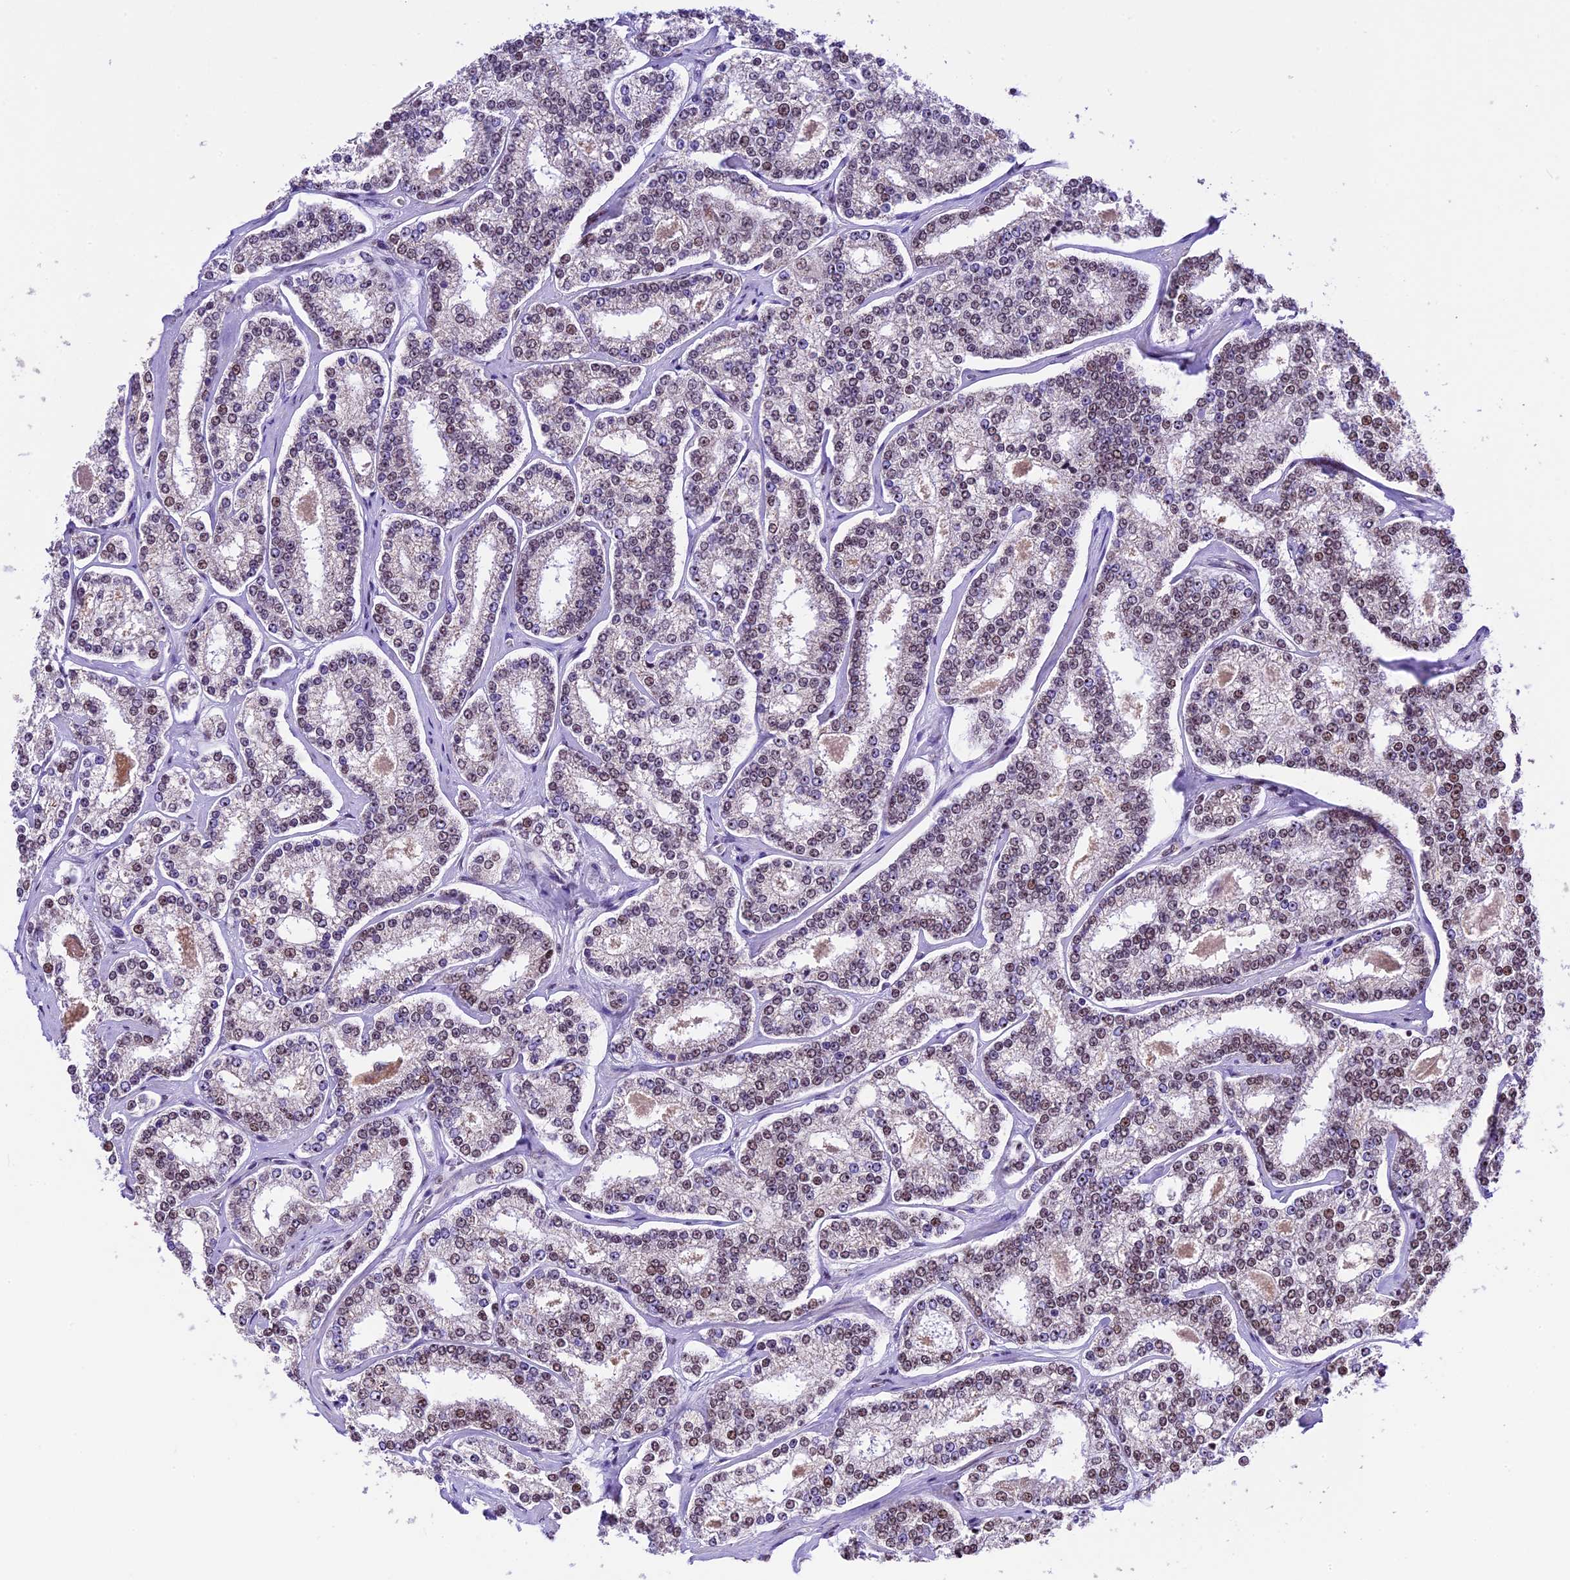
{"staining": {"intensity": "weak", "quantity": "25%-75%", "location": "nuclear"}, "tissue": "prostate cancer", "cell_type": "Tumor cells", "image_type": "cancer", "snomed": [{"axis": "morphology", "description": "Normal tissue, NOS"}, {"axis": "morphology", "description": "Adenocarcinoma, High grade"}, {"axis": "topography", "description": "Prostate"}], "caption": "Tumor cells display weak nuclear expression in approximately 25%-75% of cells in prostate high-grade adenocarcinoma.", "gene": "CARS2", "patient": {"sex": "male", "age": 83}}